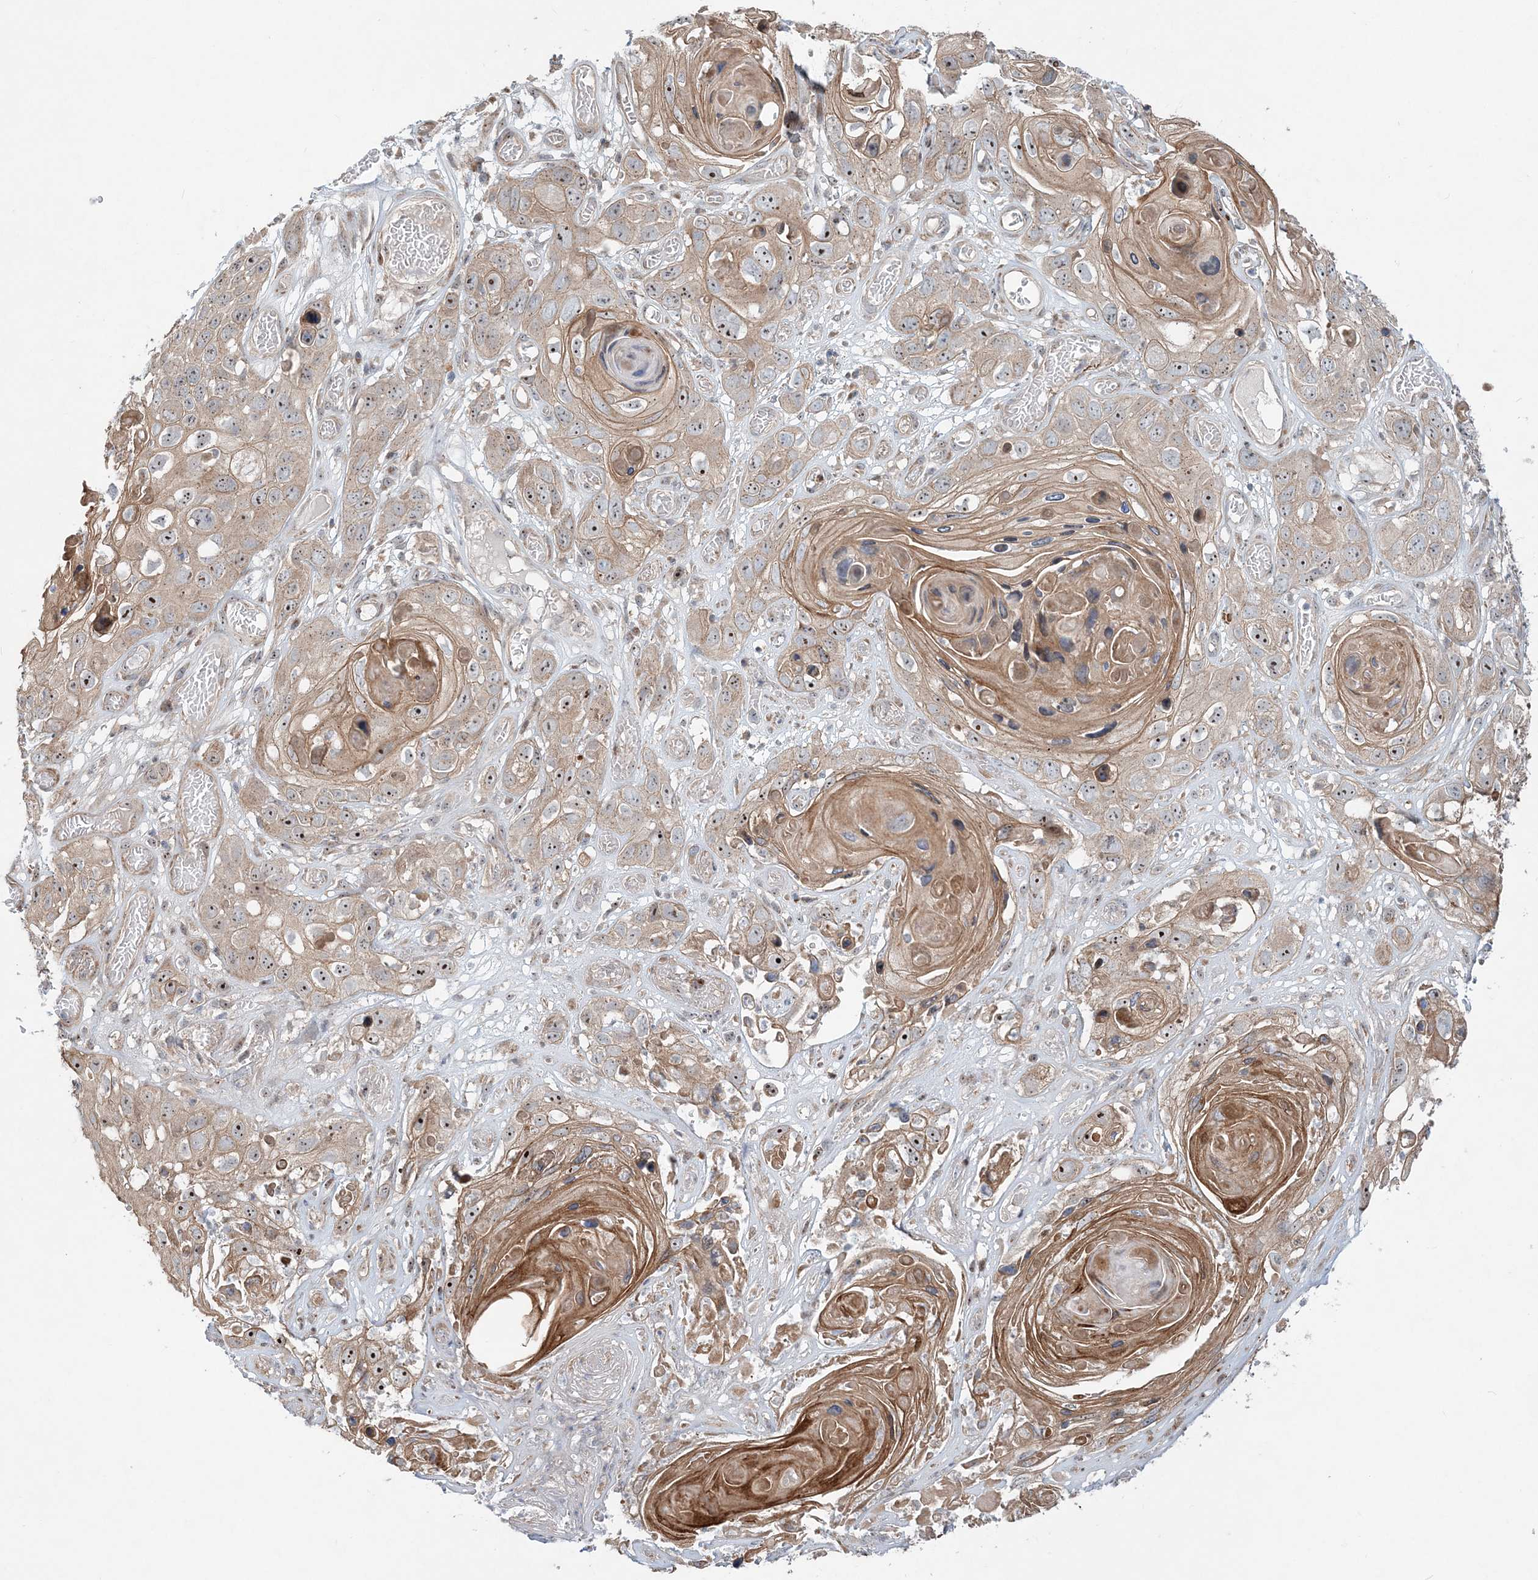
{"staining": {"intensity": "moderate", "quantity": ">75%", "location": "cytoplasmic/membranous,nuclear"}, "tissue": "skin cancer", "cell_type": "Tumor cells", "image_type": "cancer", "snomed": [{"axis": "morphology", "description": "Squamous cell carcinoma, NOS"}, {"axis": "topography", "description": "Skin"}], "caption": "A micrograph of human squamous cell carcinoma (skin) stained for a protein displays moderate cytoplasmic/membranous and nuclear brown staining in tumor cells. The staining was performed using DAB (3,3'-diaminobenzidine) to visualize the protein expression in brown, while the nuclei were stained in blue with hematoxylin (Magnification: 20x).", "gene": "CXXC5", "patient": {"sex": "male", "age": 55}}